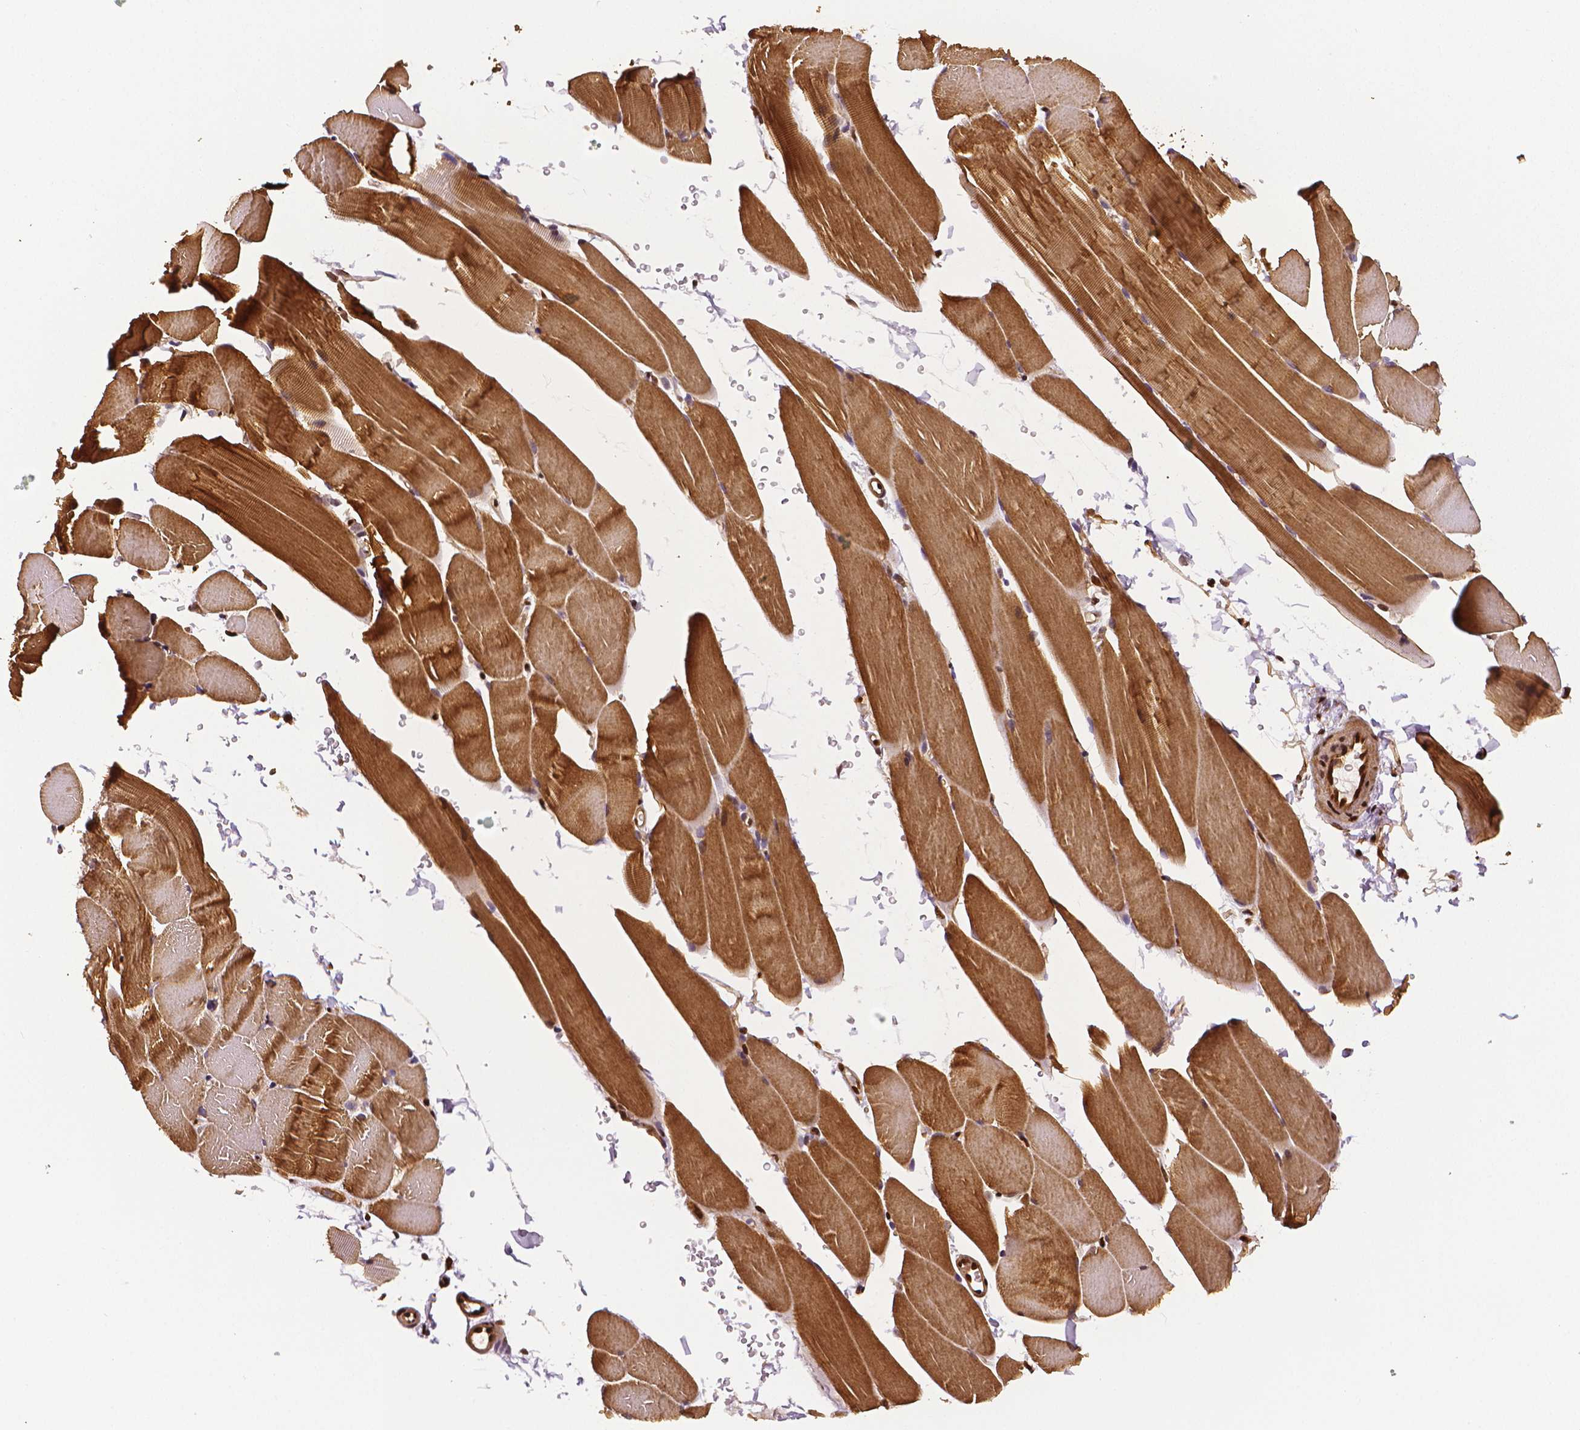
{"staining": {"intensity": "strong", "quantity": ">75%", "location": "cytoplasmic/membranous,nuclear"}, "tissue": "skeletal muscle", "cell_type": "Myocytes", "image_type": "normal", "snomed": [{"axis": "morphology", "description": "Normal tissue, NOS"}, {"axis": "topography", "description": "Skeletal muscle"}], "caption": "Normal skeletal muscle shows strong cytoplasmic/membranous,nuclear positivity in about >75% of myocytes, visualized by immunohistochemistry. (DAB (3,3'-diaminobenzidine) IHC with brightfield microscopy, high magnification).", "gene": "STAT3", "patient": {"sex": "female", "age": 37}}